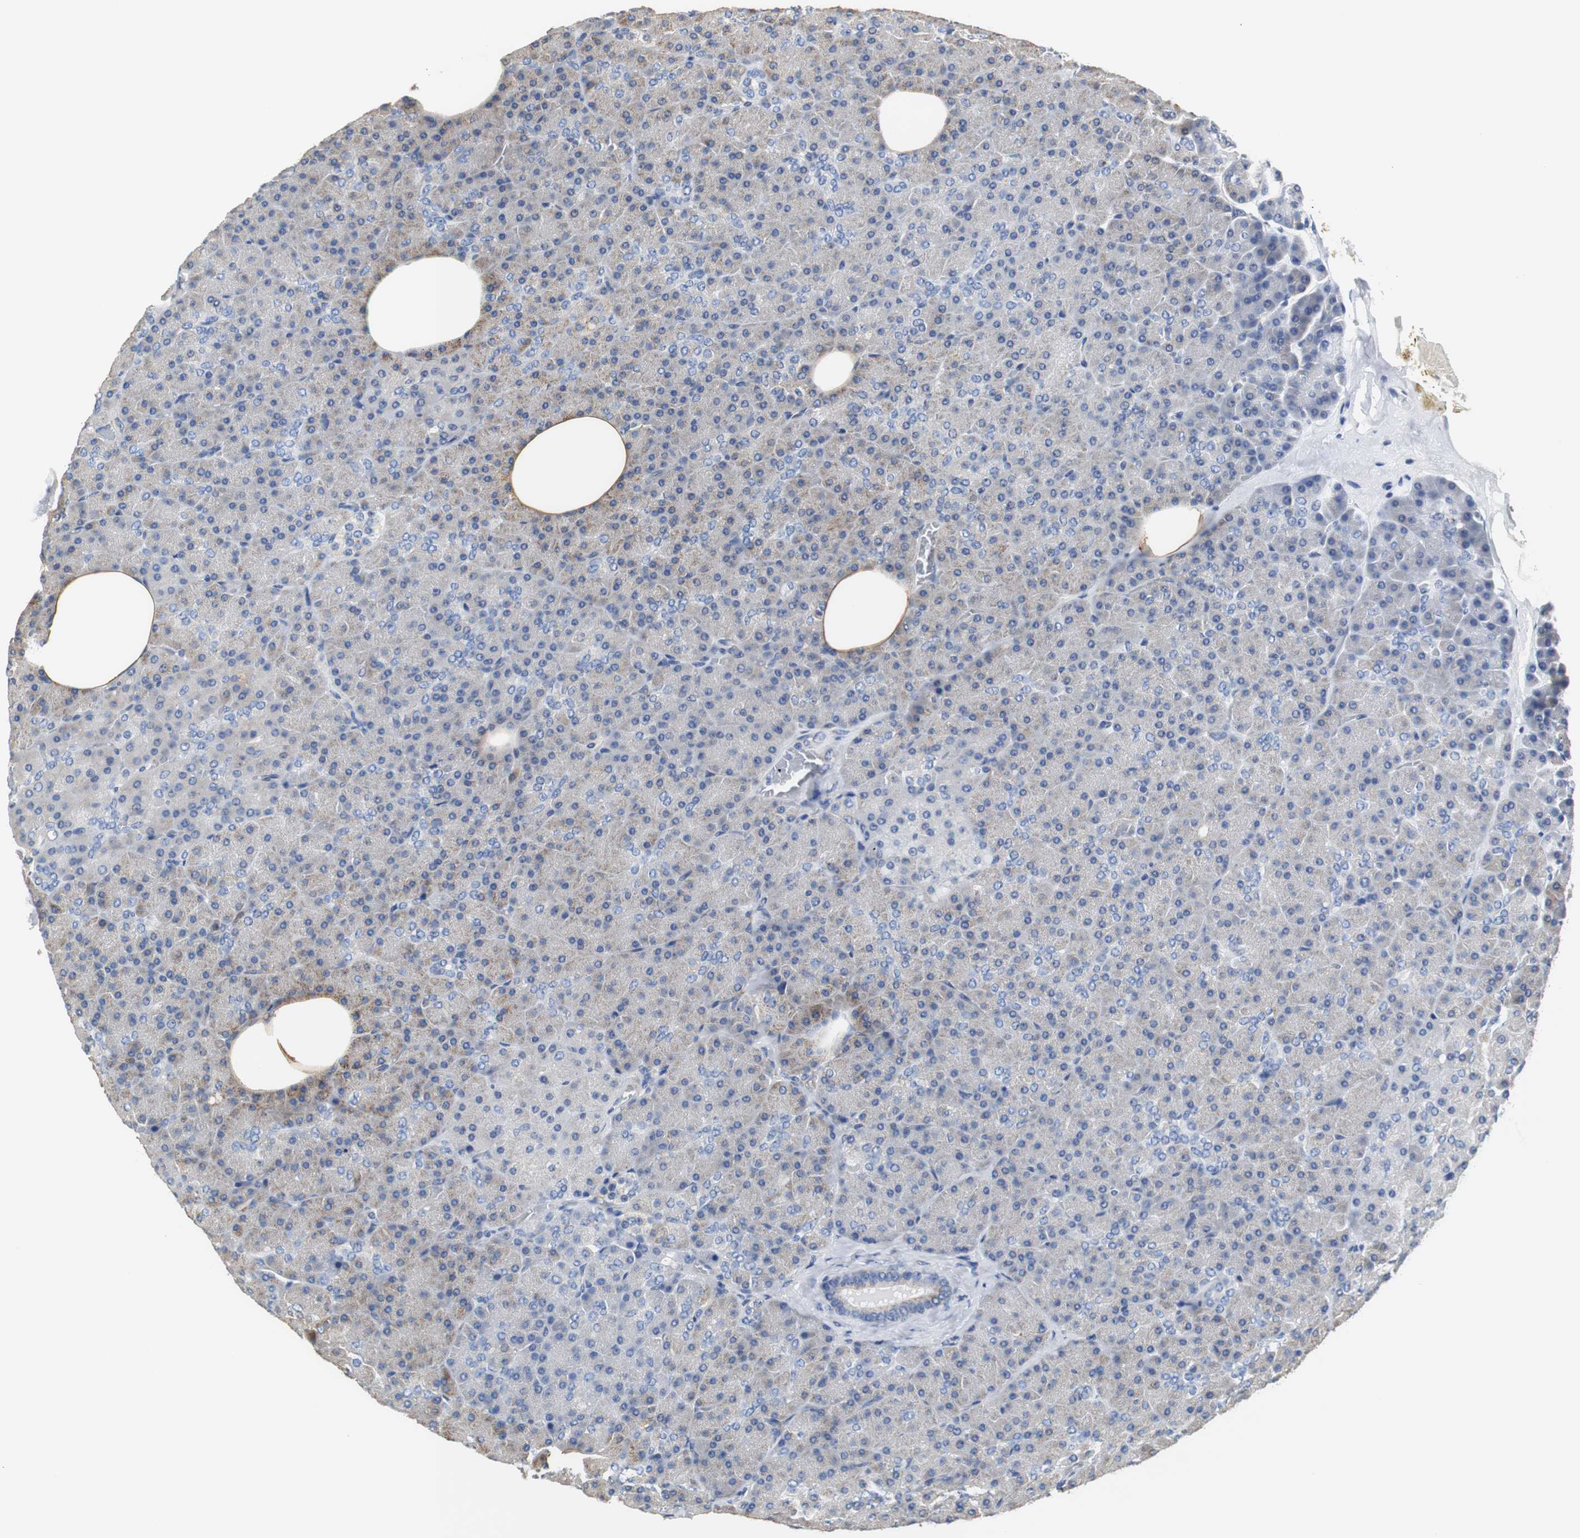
{"staining": {"intensity": "negative", "quantity": "none", "location": "none"}, "tissue": "pancreas", "cell_type": "Exocrine glandular cells", "image_type": "normal", "snomed": [{"axis": "morphology", "description": "Normal tissue, NOS"}, {"axis": "topography", "description": "Pancreas"}], "caption": "An image of human pancreas is negative for staining in exocrine glandular cells. (IHC, brightfield microscopy, high magnification).", "gene": "PCK1", "patient": {"sex": "female", "age": 35}}